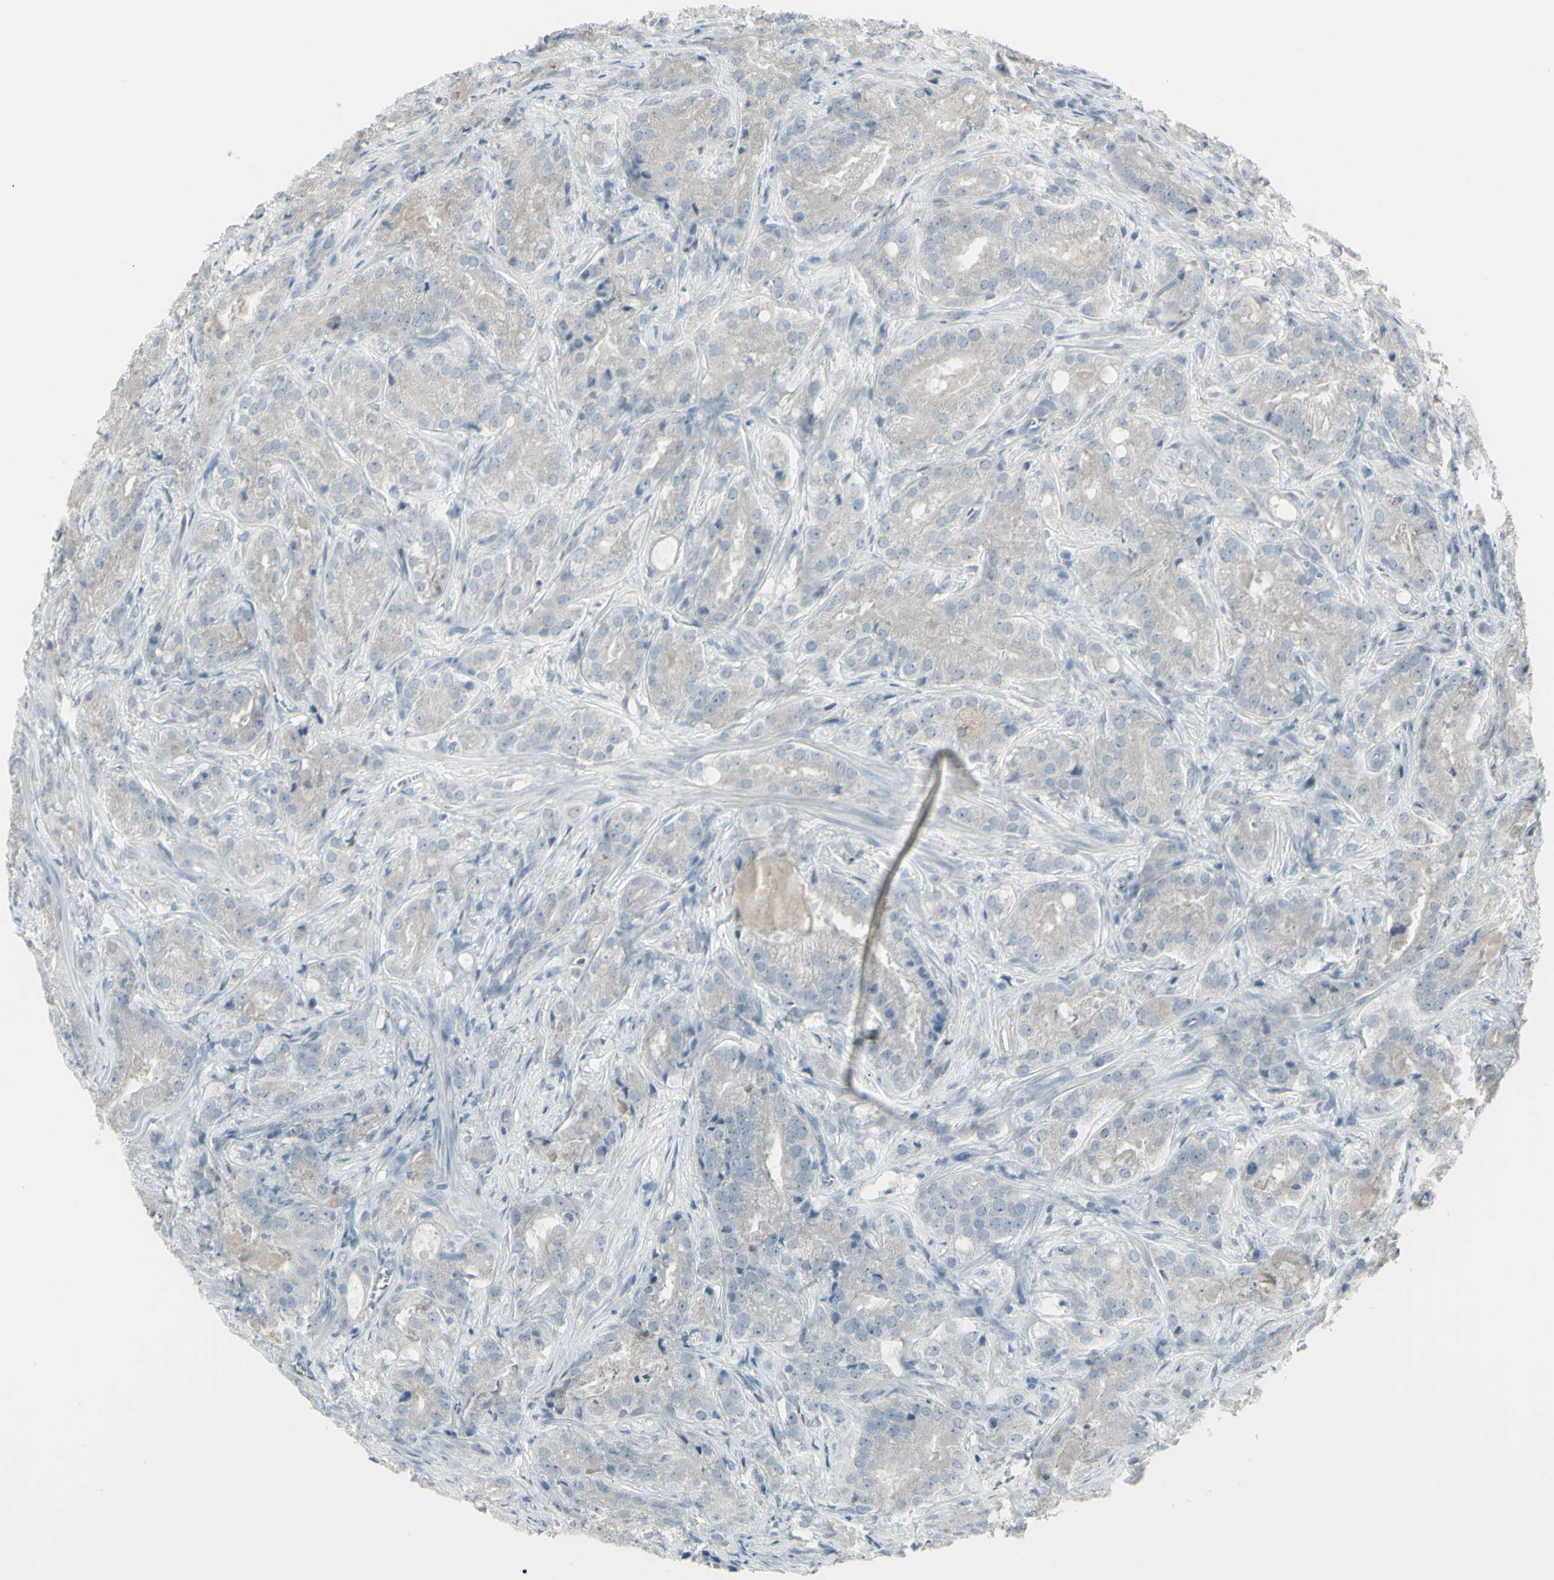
{"staining": {"intensity": "weak", "quantity": "<25%", "location": "cytoplasmic/membranous"}, "tissue": "prostate cancer", "cell_type": "Tumor cells", "image_type": "cancer", "snomed": [{"axis": "morphology", "description": "Adenocarcinoma, High grade"}, {"axis": "topography", "description": "Prostate"}], "caption": "High power microscopy image of an immunohistochemistry (IHC) photomicrograph of prostate cancer (high-grade adenocarcinoma), revealing no significant staining in tumor cells.", "gene": "RAB3A", "patient": {"sex": "male", "age": 64}}